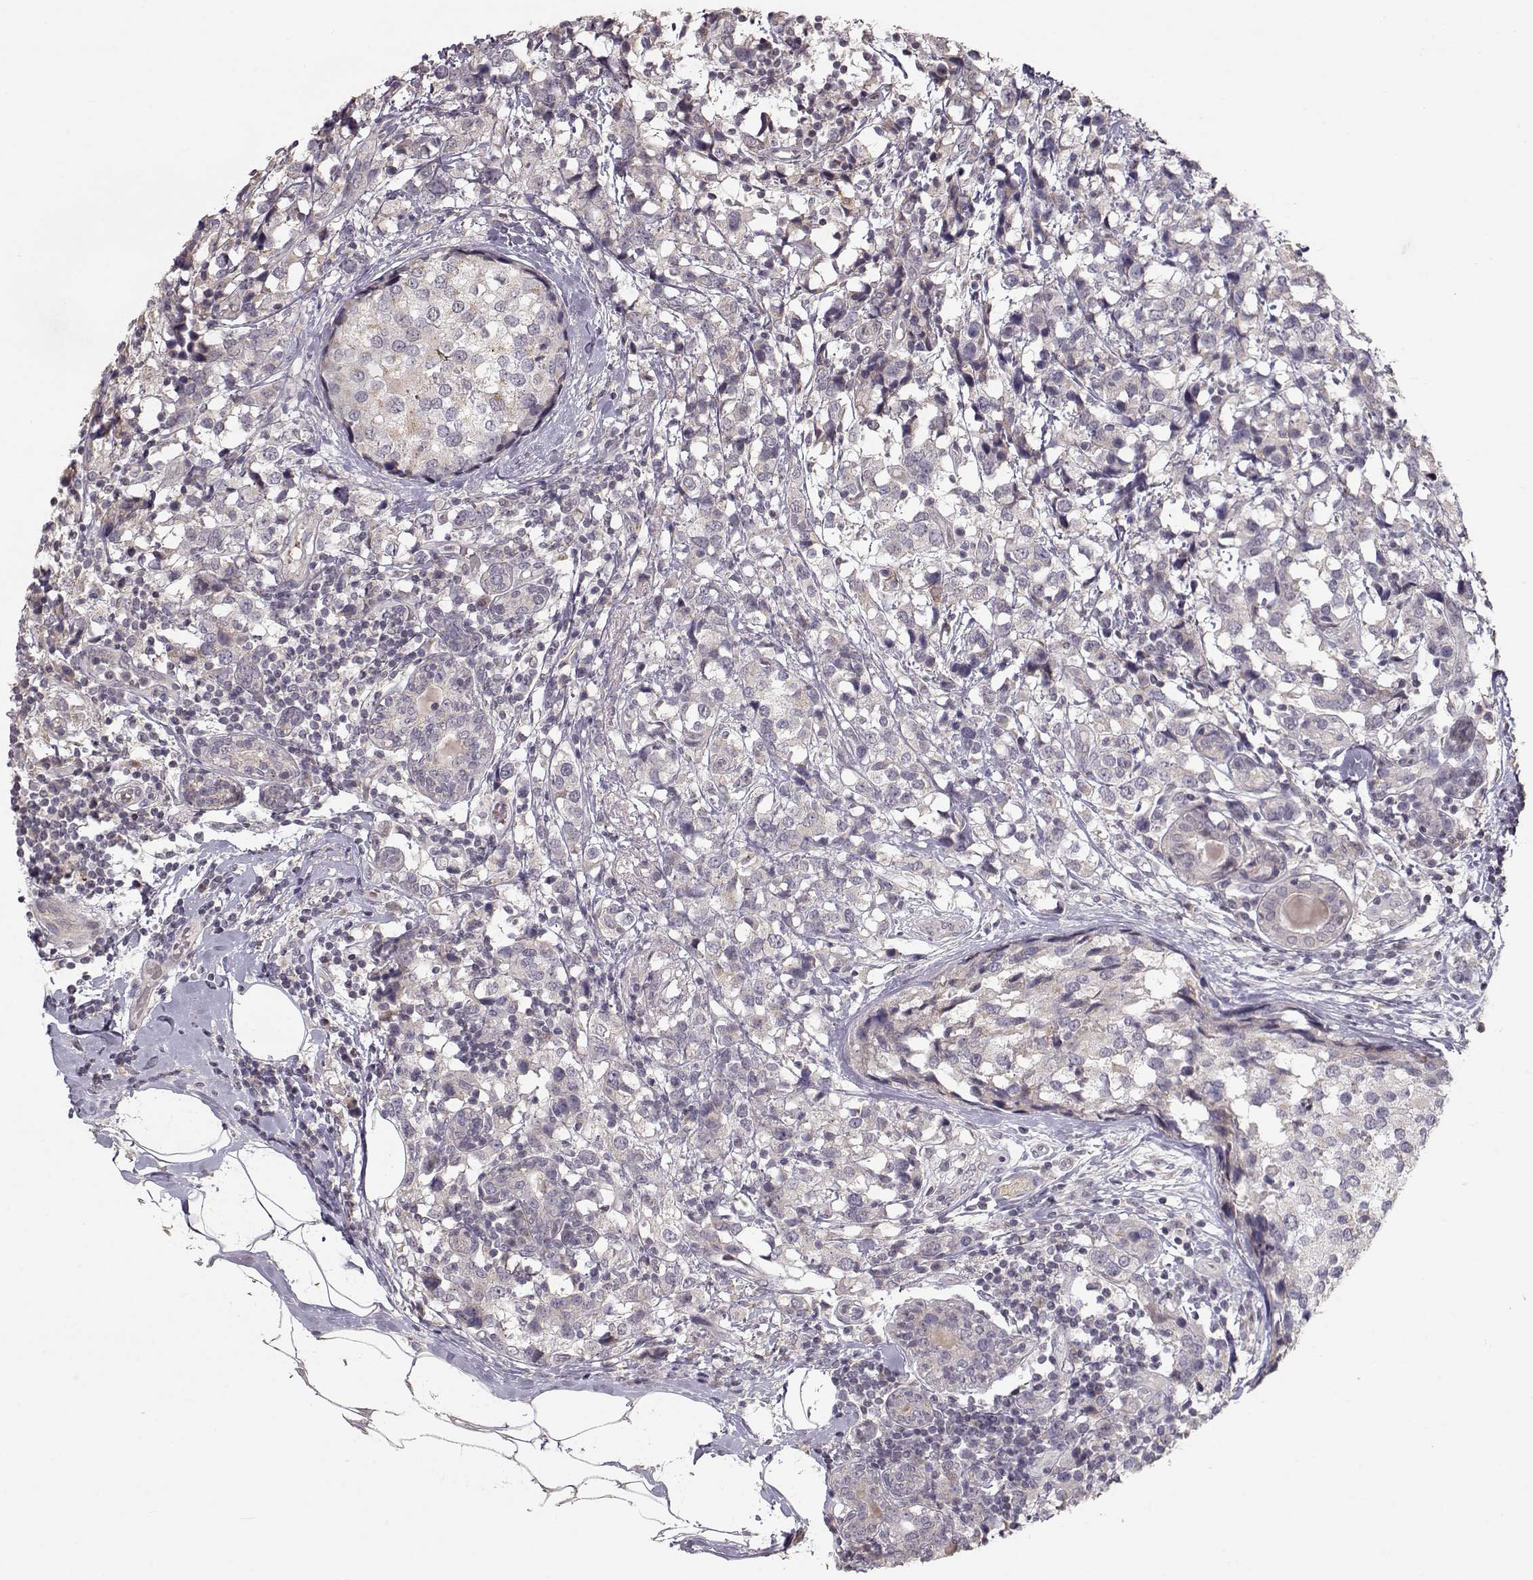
{"staining": {"intensity": "negative", "quantity": "none", "location": "none"}, "tissue": "breast cancer", "cell_type": "Tumor cells", "image_type": "cancer", "snomed": [{"axis": "morphology", "description": "Lobular carcinoma"}, {"axis": "topography", "description": "Breast"}], "caption": "Immunohistochemistry photomicrograph of breast lobular carcinoma stained for a protein (brown), which demonstrates no expression in tumor cells.", "gene": "PNMT", "patient": {"sex": "female", "age": 59}}